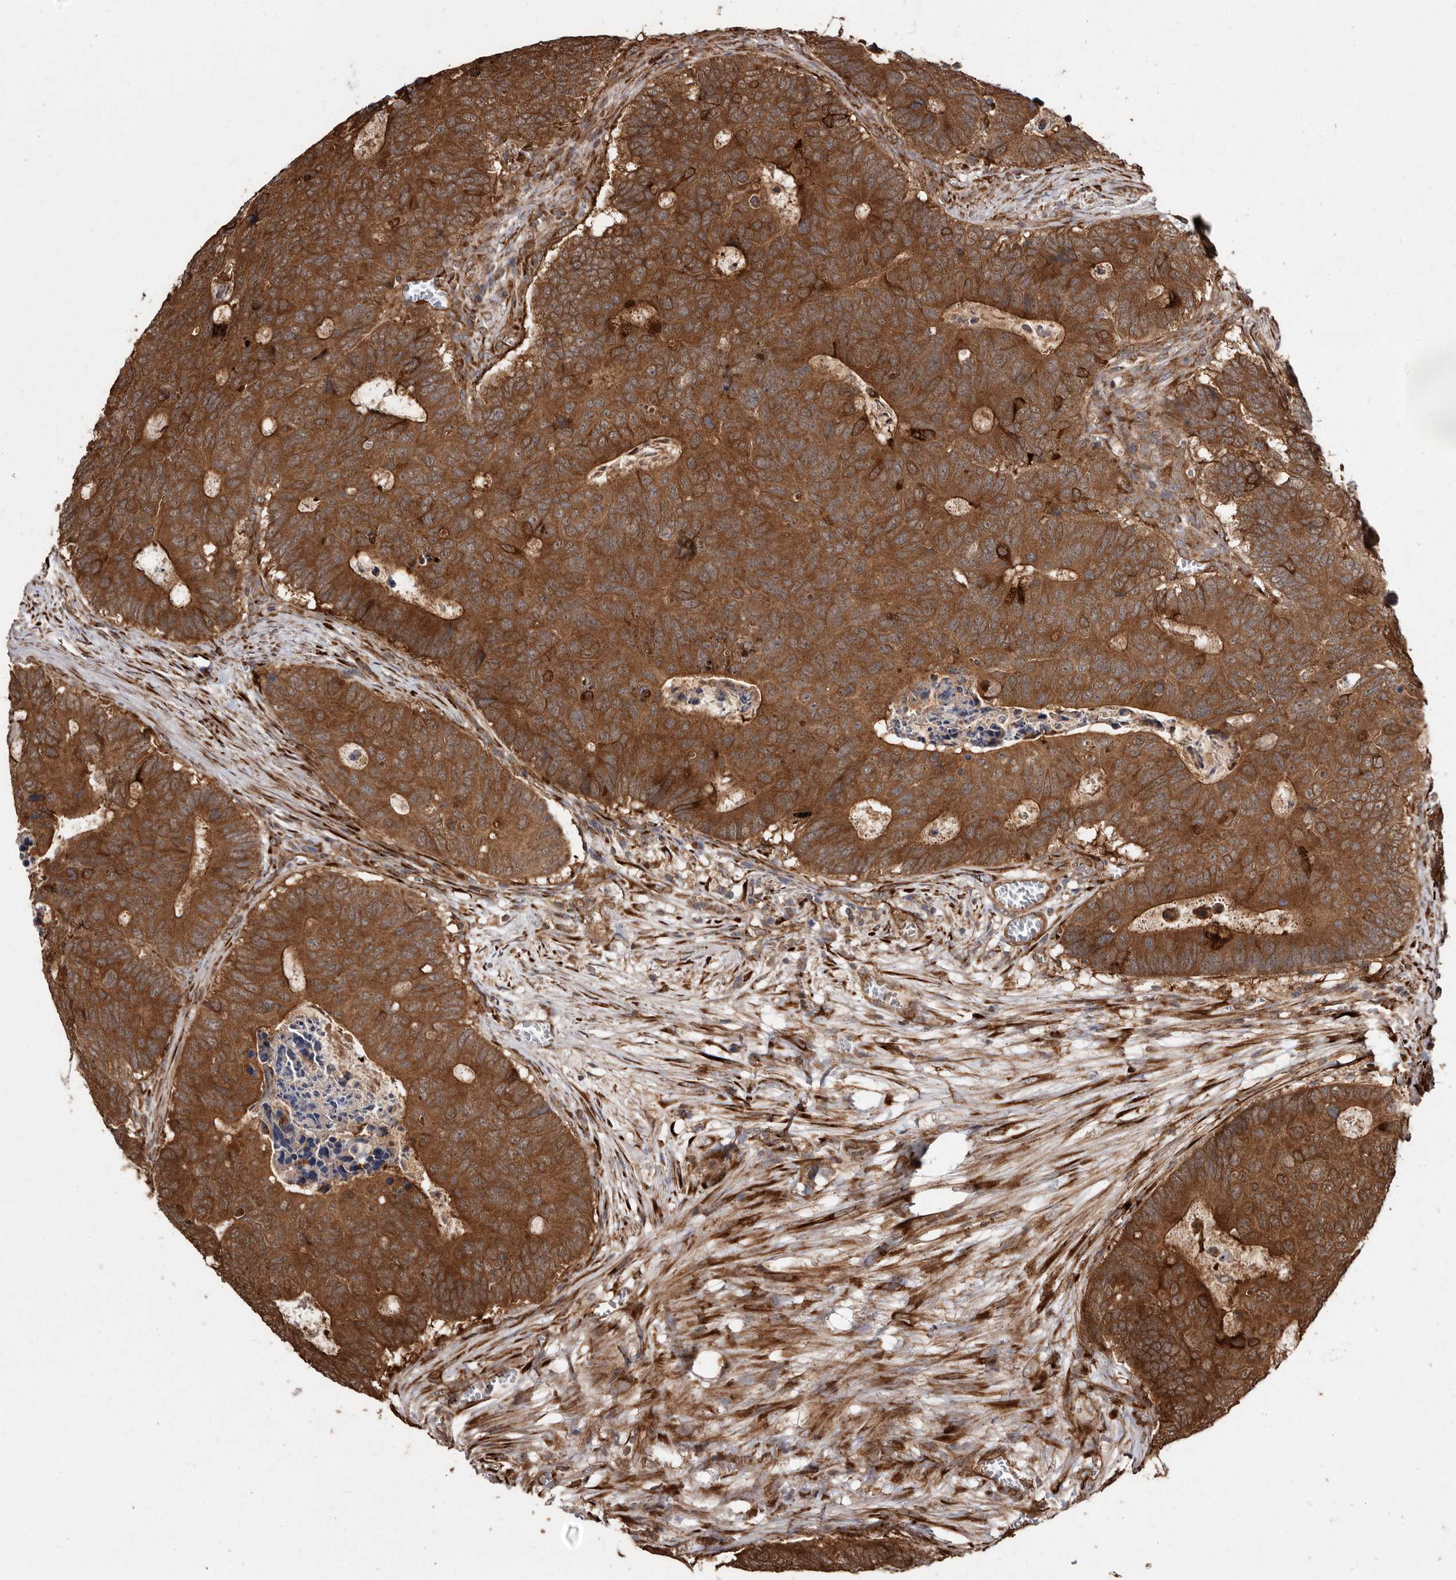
{"staining": {"intensity": "strong", "quantity": ">75%", "location": "cytoplasmic/membranous"}, "tissue": "colorectal cancer", "cell_type": "Tumor cells", "image_type": "cancer", "snomed": [{"axis": "morphology", "description": "Adenocarcinoma, NOS"}, {"axis": "topography", "description": "Colon"}], "caption": "A high-resolution image shows immunohistochemistry staining of colorectal cancer (adenocarcinoma), which displays strong cytoplasmic/membranous staining in about >75% of tumor cells.", "gene": "FLAD1", "patient": {"sex": "male", "age": 87}}